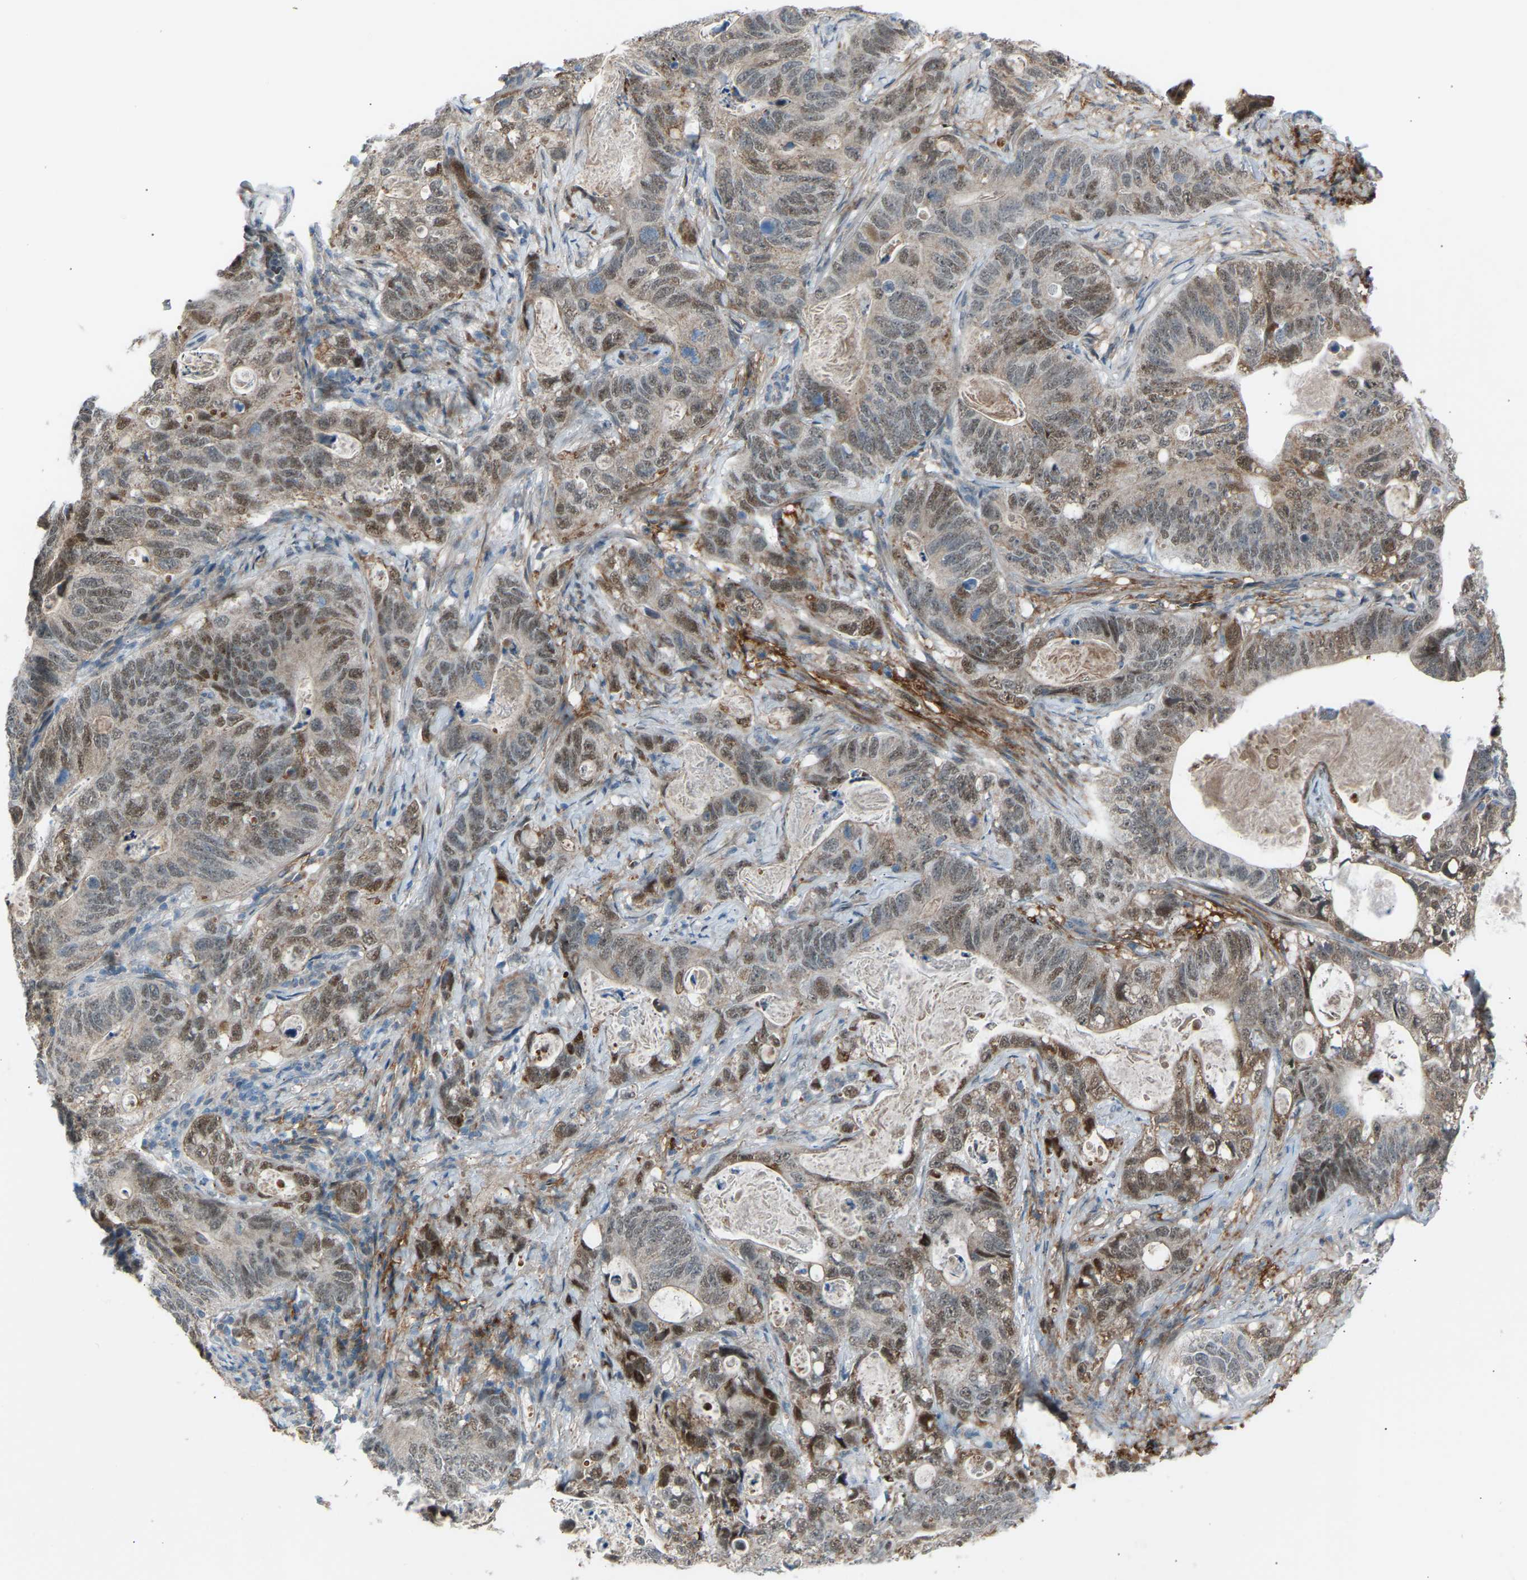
{"staining": {"intensity": "moderate", "quantity": ">75%", "location": "cytoplasmic/membranous,nuclear"}, "tissue": "stomach cancer", "cell_type": "Tumor cells", "image_type": "cancer", "snomed": [{"axis": "morphology", "description": "Normal tissue, NOS"}, {"axis": "morphology", "description": "Adenocarcinoma, NOS"}, {"axis": "topography", "description": "Stomach"}], "caption": "Stomach cancer (adenocarcinoma) stained for a protein (brown) shows moderate cytoplasmic/membranous and nuclear positive positivity in about >75% of tumor cells.", "gene": "VPS41", "patient": {"sex": "female", "age": 89}}